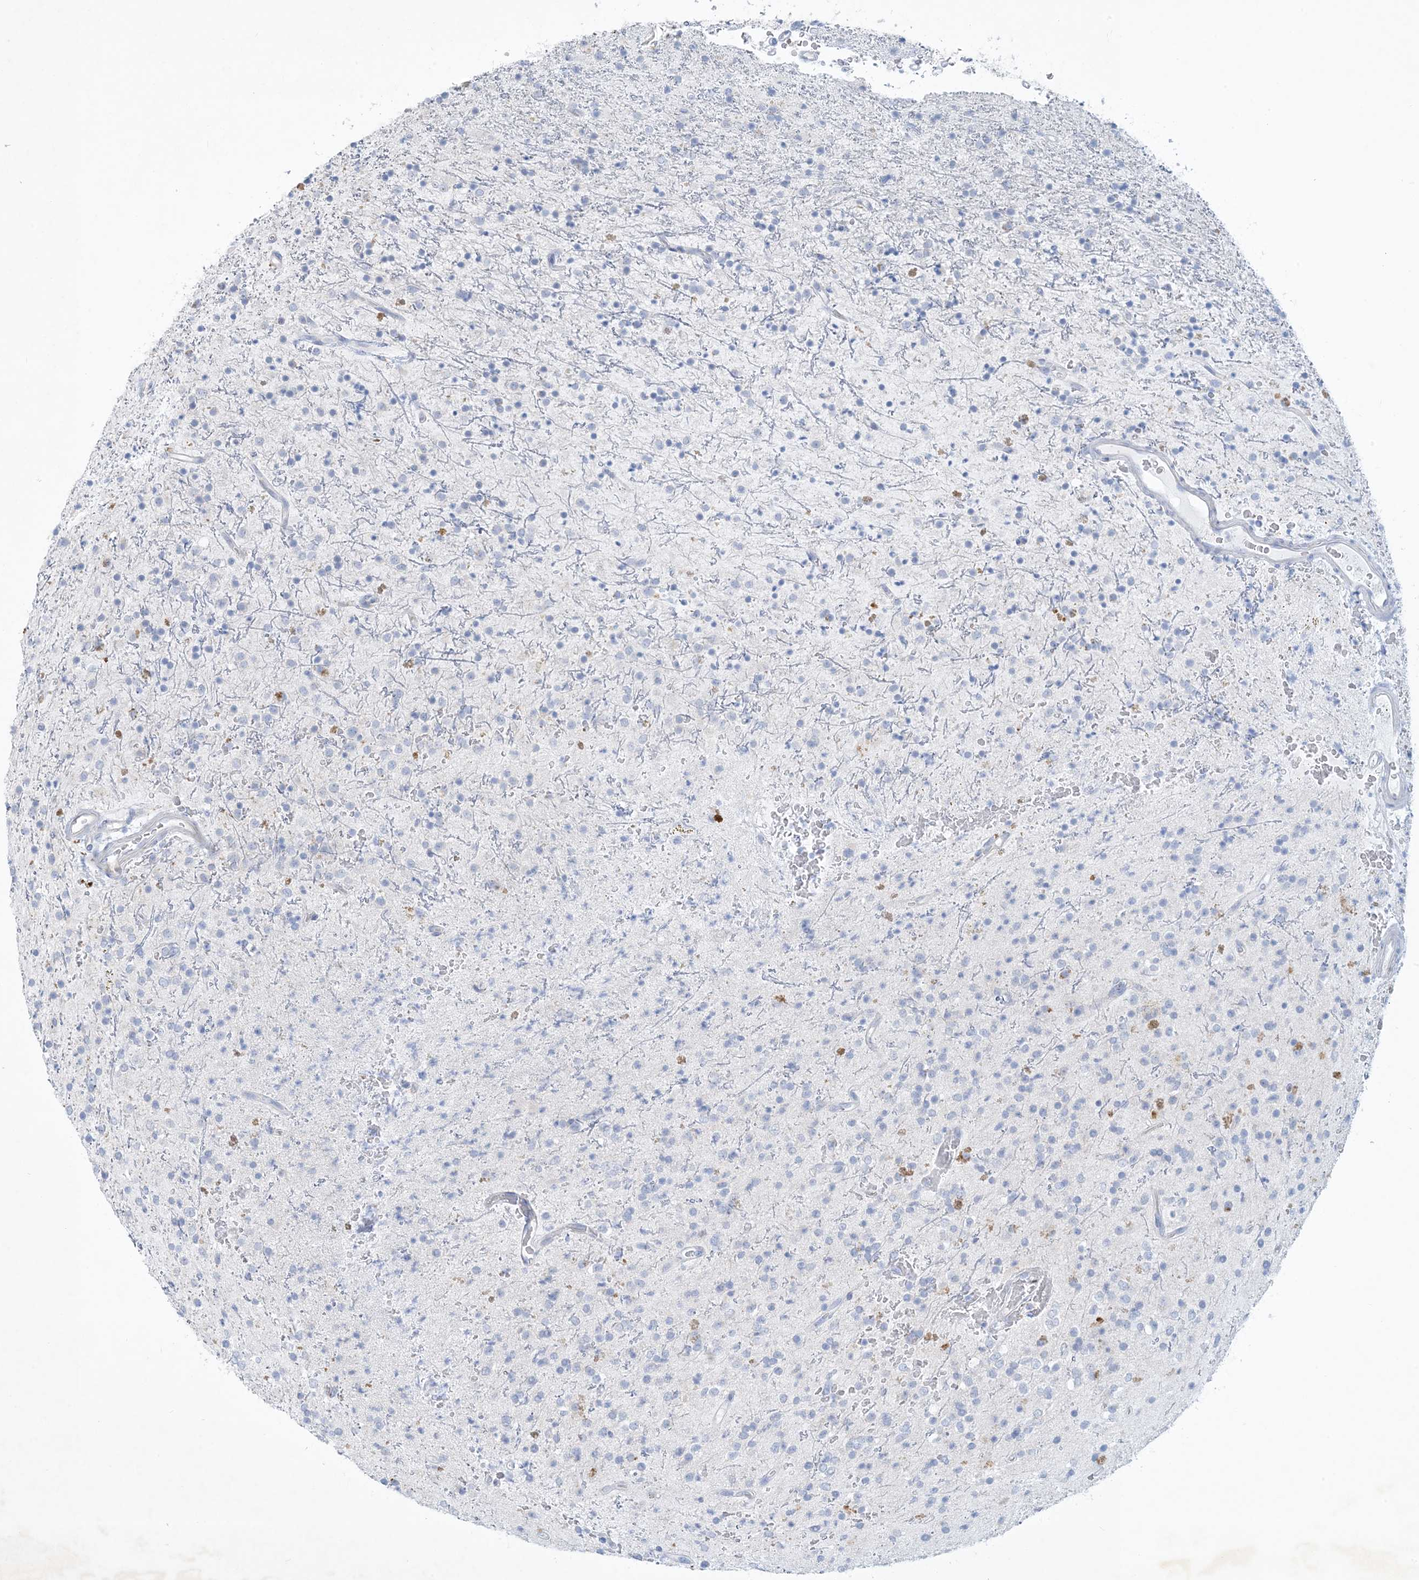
{"staining": {"intensity": "negative", "quantity": "none", "location": "none"}, "tissue": "glioma", "cell_type": "Tumor cells", "image_type": "cancer", "snomed": [{"axis": "morphology", "description": "Glioma, malignant, High grade"}, {"axis": "topography", "description": "Brain"}], "caption": "High power microscopy histopathology image of an immunohistochemistry micrograph of glioma, revealing no significant staining in tumor cells.", "gene": "MRPS18A", "patient": {"sex": "male", "age": 34}}